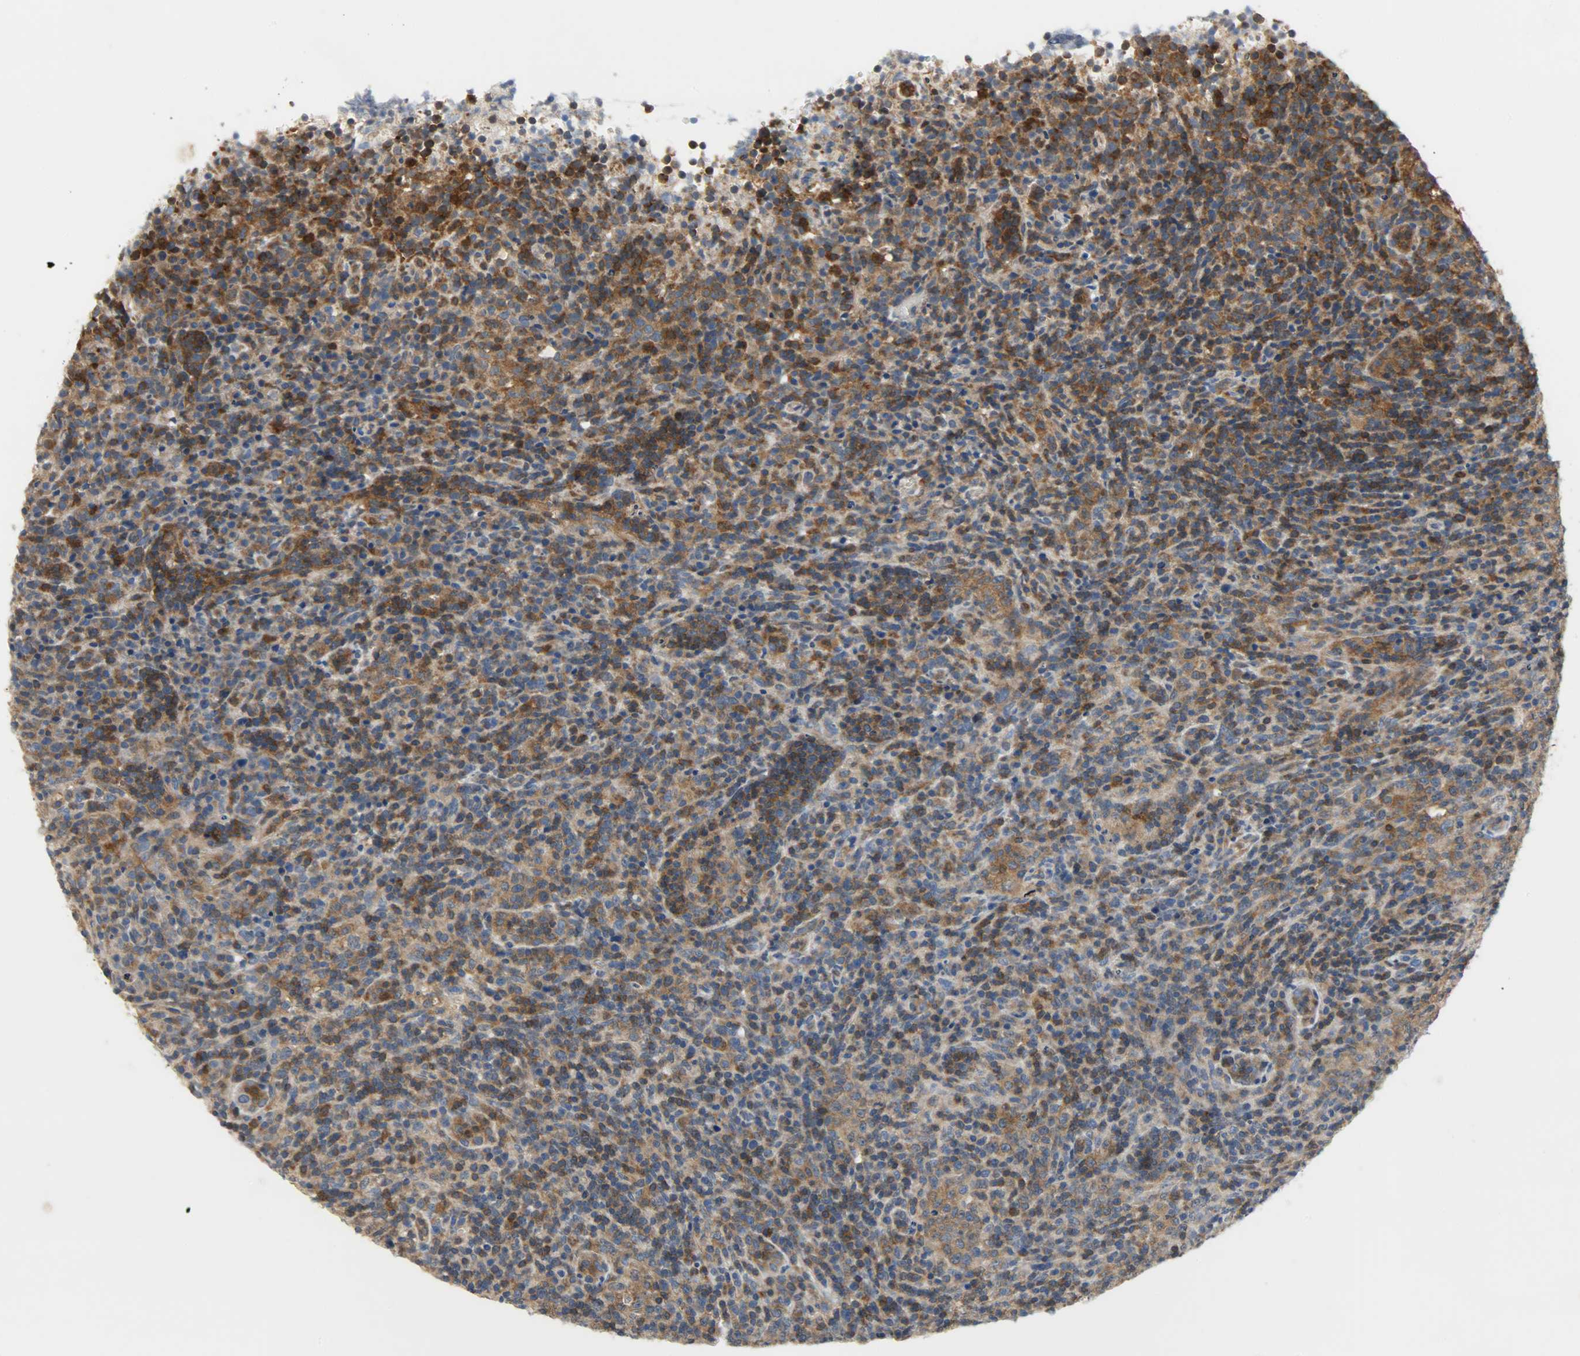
{"staining": {"intensity": "moderate", "quantity": ">75%", "location": "cytoplasmic/membranous"}, "tissue": "lymphoma", "cell_type": "Tumor cells", "image_type": "cancer", "snomed": [{"axis": "morphology", "description": "Malignant lymphoma, non-Hodgkin's type, High grade"}, {"axis": "topography", "description": "Lymph node"}], "caption": "A brown stain shows moderate cytoplasmic/membranous expression of a protein in human high-grade malignant lymphoma, non-Hodgkin's type tumor cells.", "gene": "TRIM21", "patient": {"sex": "female", "age": 76}}